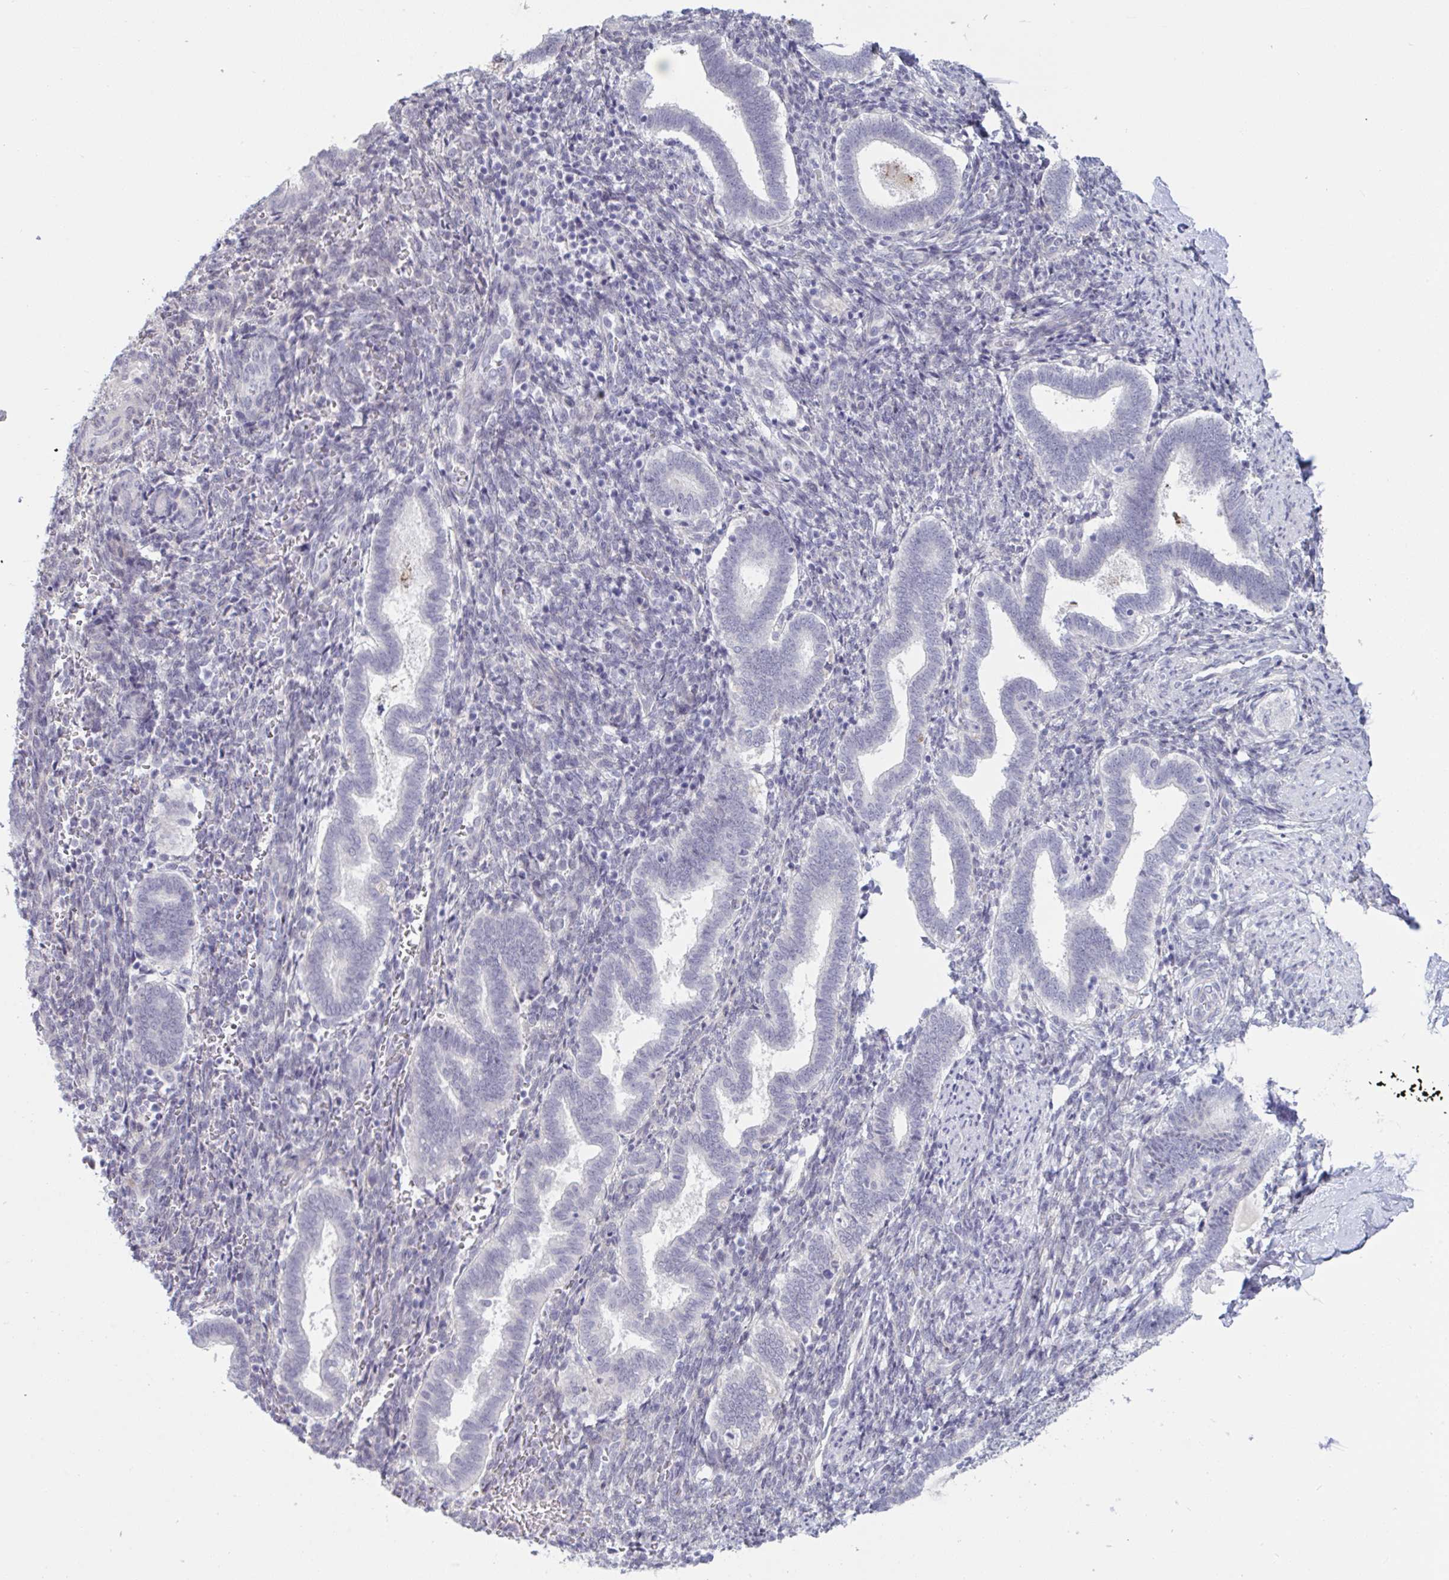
{"staining": {"intensity": "negative", "quantity": "none", "location": "none"}, "tissue": "endometrium", "cell_type": "Cells in endometrial stroma", "image_type": "normal", "snomed": [{"axis": "morphology", "description": "Normal tissue, NOS"}, {"axis": "topography", "description": "Endometrium"}], "caption": "A micrograph of human endometrium is negative for staining in cells in endometrial stroma. Nuclei are stained in blue.", "gene": "TCEAL8", "patient": {"sex": "female", "age": 34}}